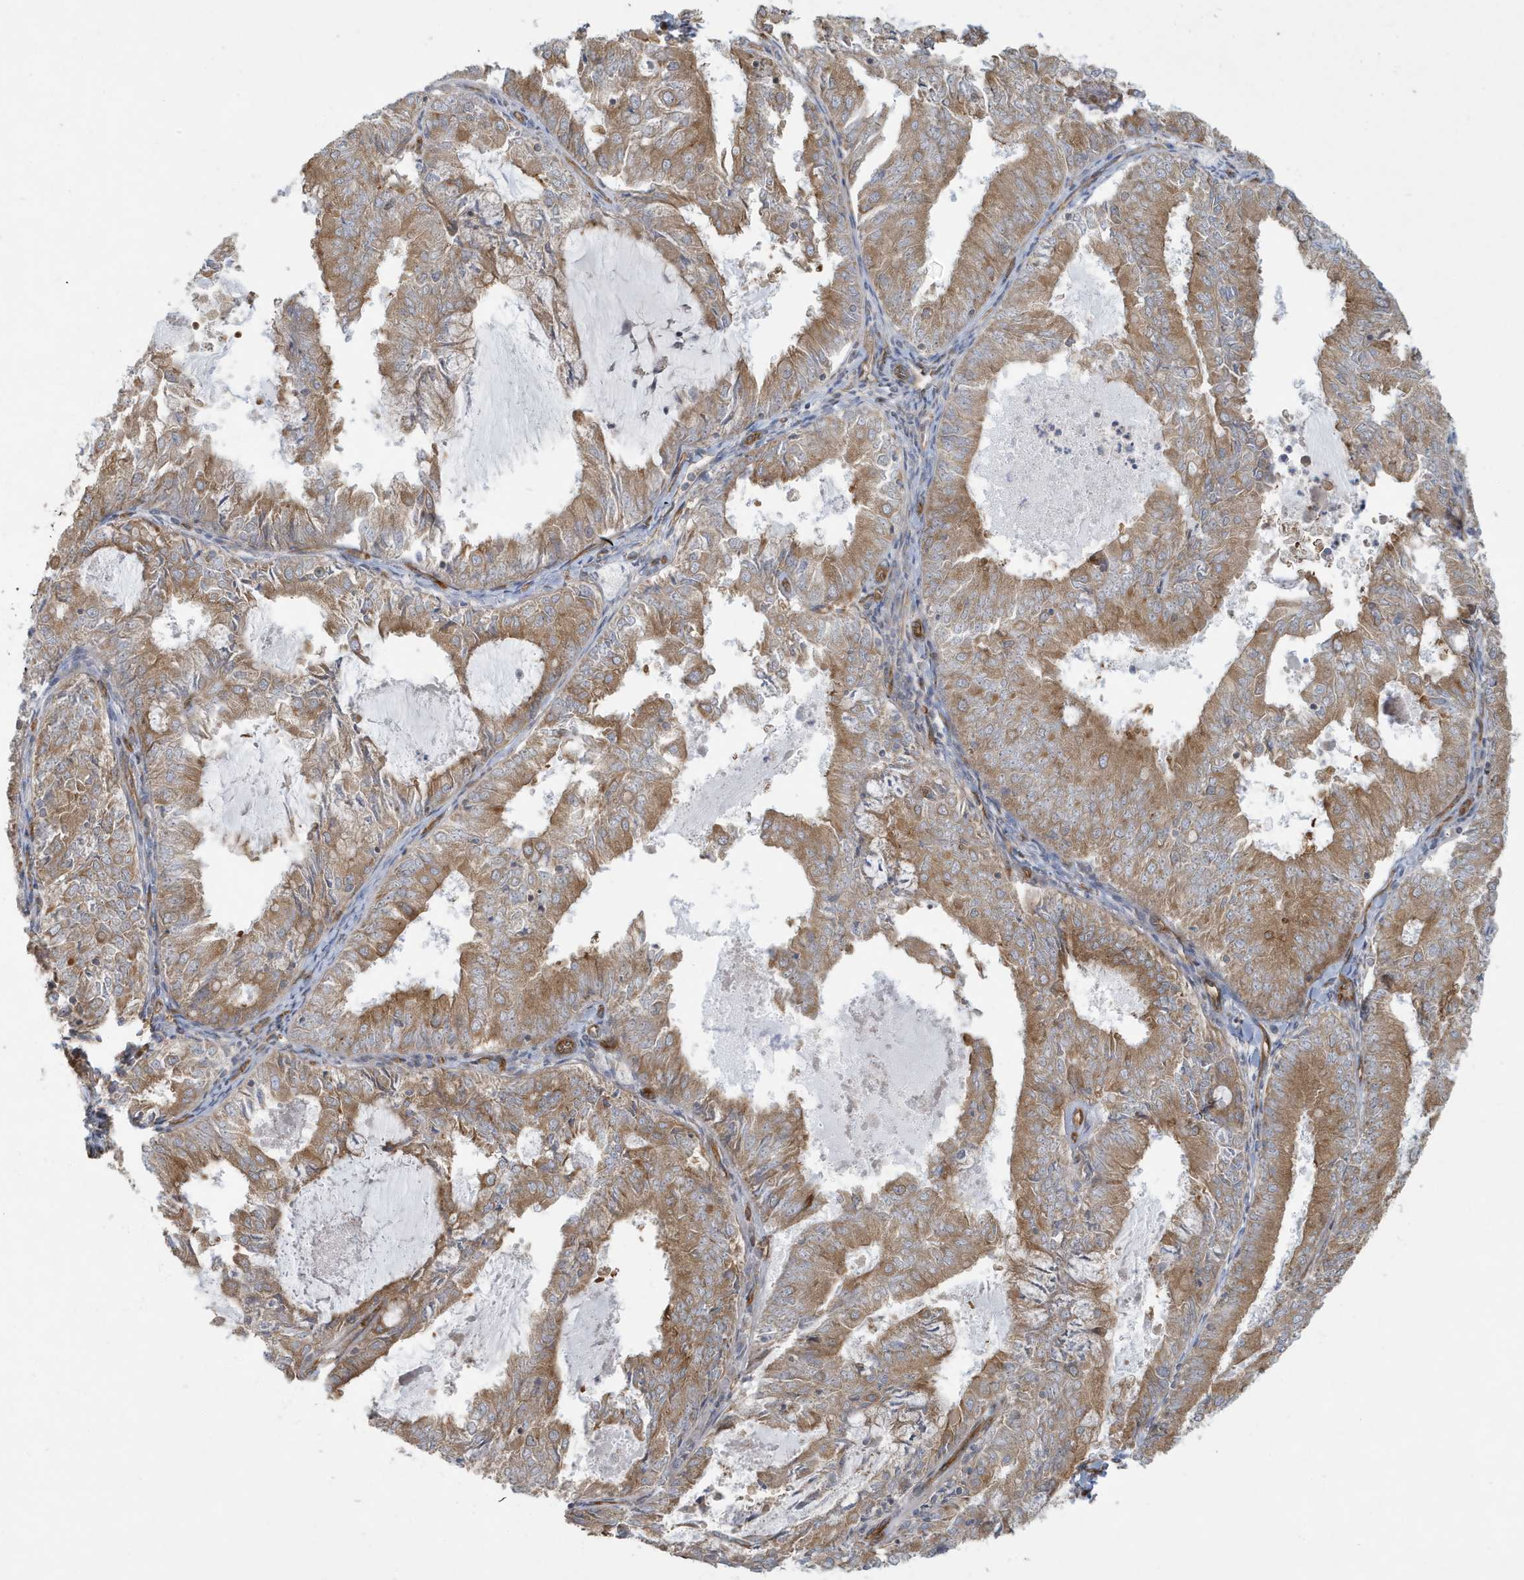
{"staining": {"intensity": "moderate", "quantity": ">75%", "location": "cytoplasmic/membranous"}, "tissue": "endometrial cancer", "cell_type": "Tumor cells", "image_type": "cancer", "snomed": [{"axis": "morphology", "description": "Adenocarcinoma, NOS"}, {"axis": "topography", "description": "Endometrium"}], "caption": "DAB immunohistochemical staining of adenocarcinoma (endometrial) demonstrates moderate cytoplasmic/membranous protein expression in approximately >75% of tumor cells. (DAB (3,3'-diaminobenzidine) IHC with brightfield microscopy, high magnification).", "gene": "ATP23", "patient": {"sex": "female", "age": 57}}